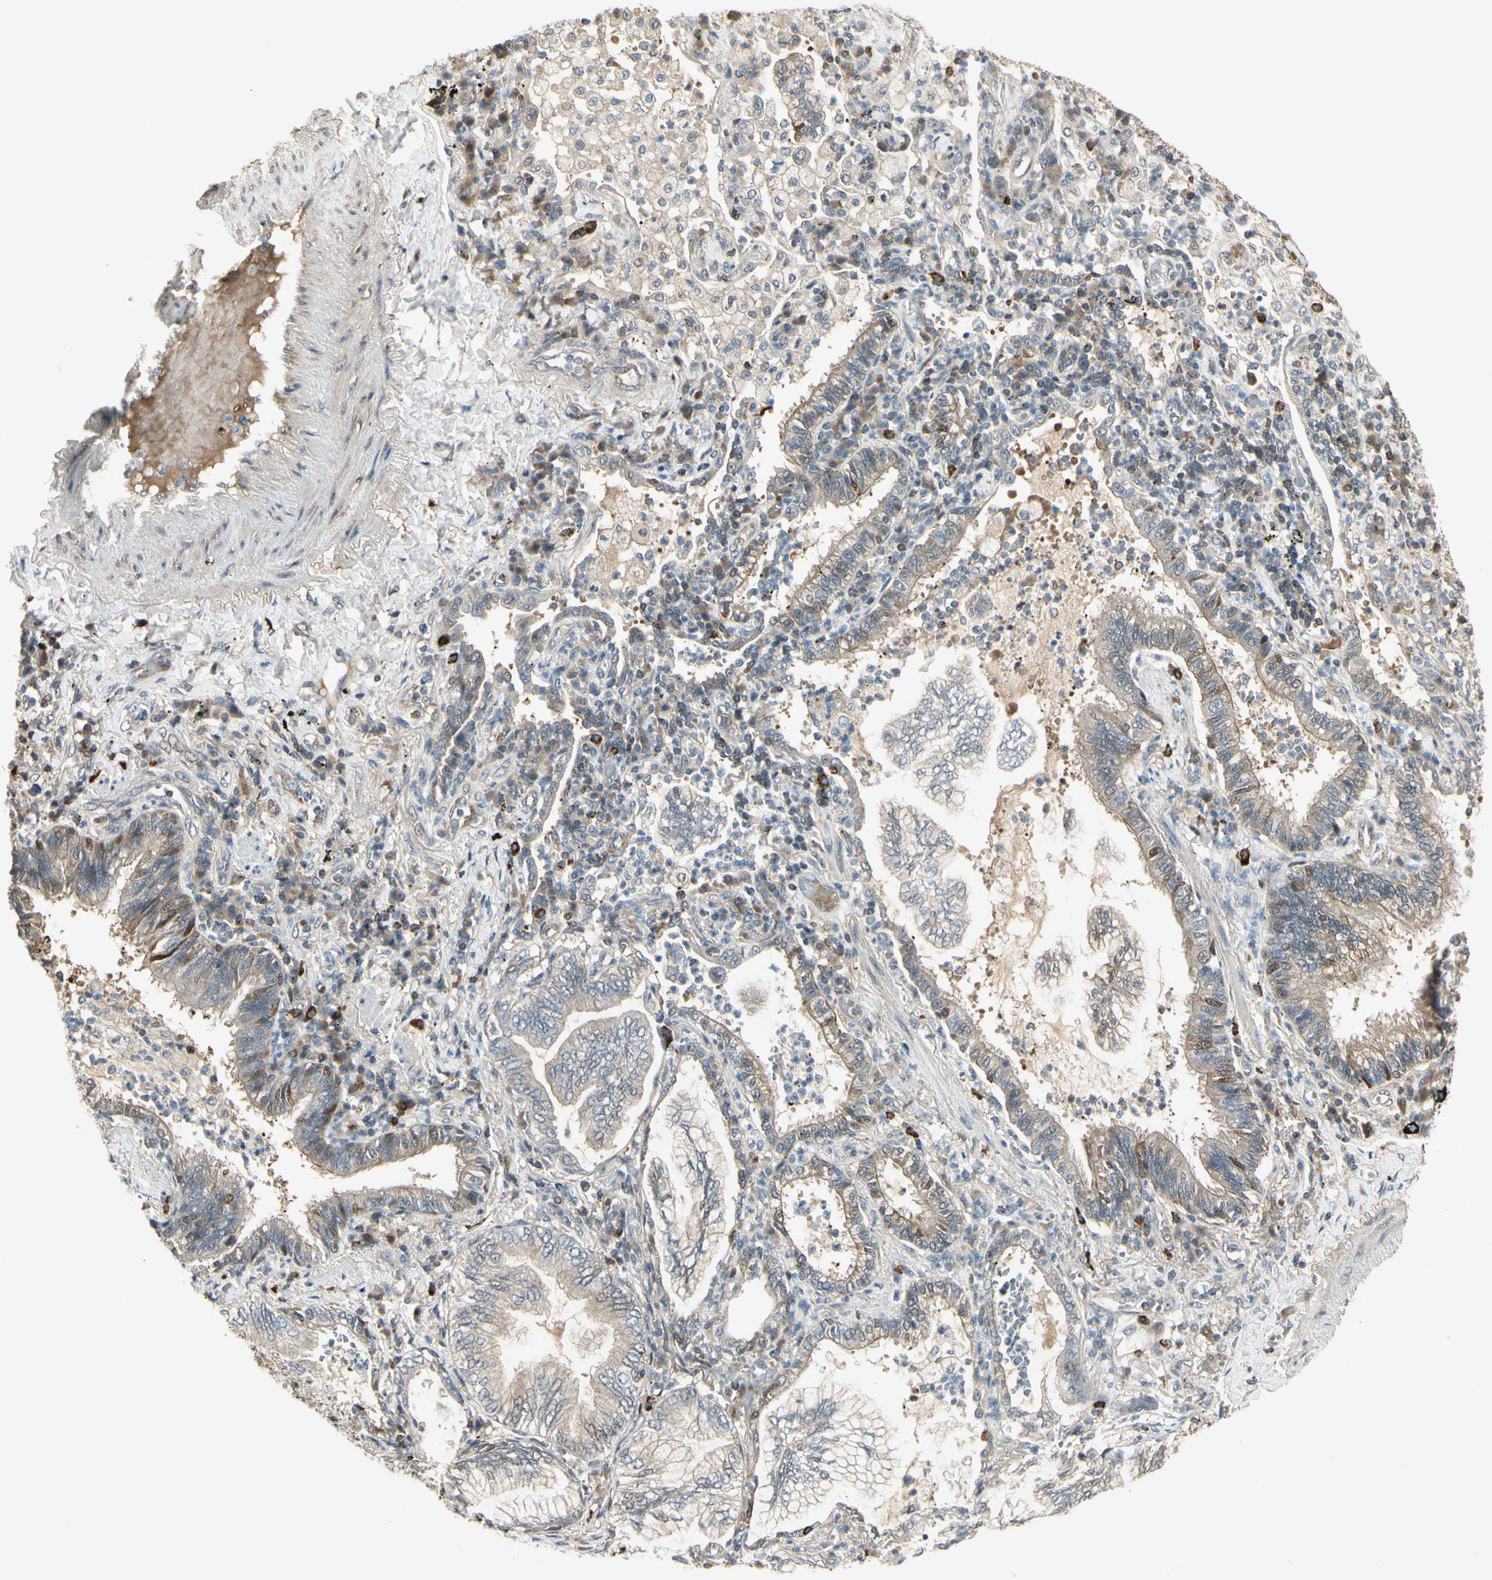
{"staining": {"intensity": "weak", "quantity": ">75%", "location": "cytoplasmic/membranous"}, "tissue": "lung cancer", "cell_type": "Tumor cells", "image_type": "cancer", "snomed": [{"axis": "morphology", "description": "Normal tissue, NOS"}, {"axis": "morphology", "description": "Adenocarcinoma, NOS"}, {"axis": "topography", "description": "Bronchus"}, {"axis": "topography", "description": "Lung"}], "caption": "Immunohistochemistry staining of lung adenocarcinoma, which displays low levels of weak cytoplasmic/membranous staining in approximately >75% of tumor cells indicating weak cytoplasmic/membranous protein expression. The staining was performed using DAB (brown) for protein detection and nuclei were counterstained in hematoxylin (blue).", "gene": "EVC", "patient": {"sex": "female", "age": 70}}